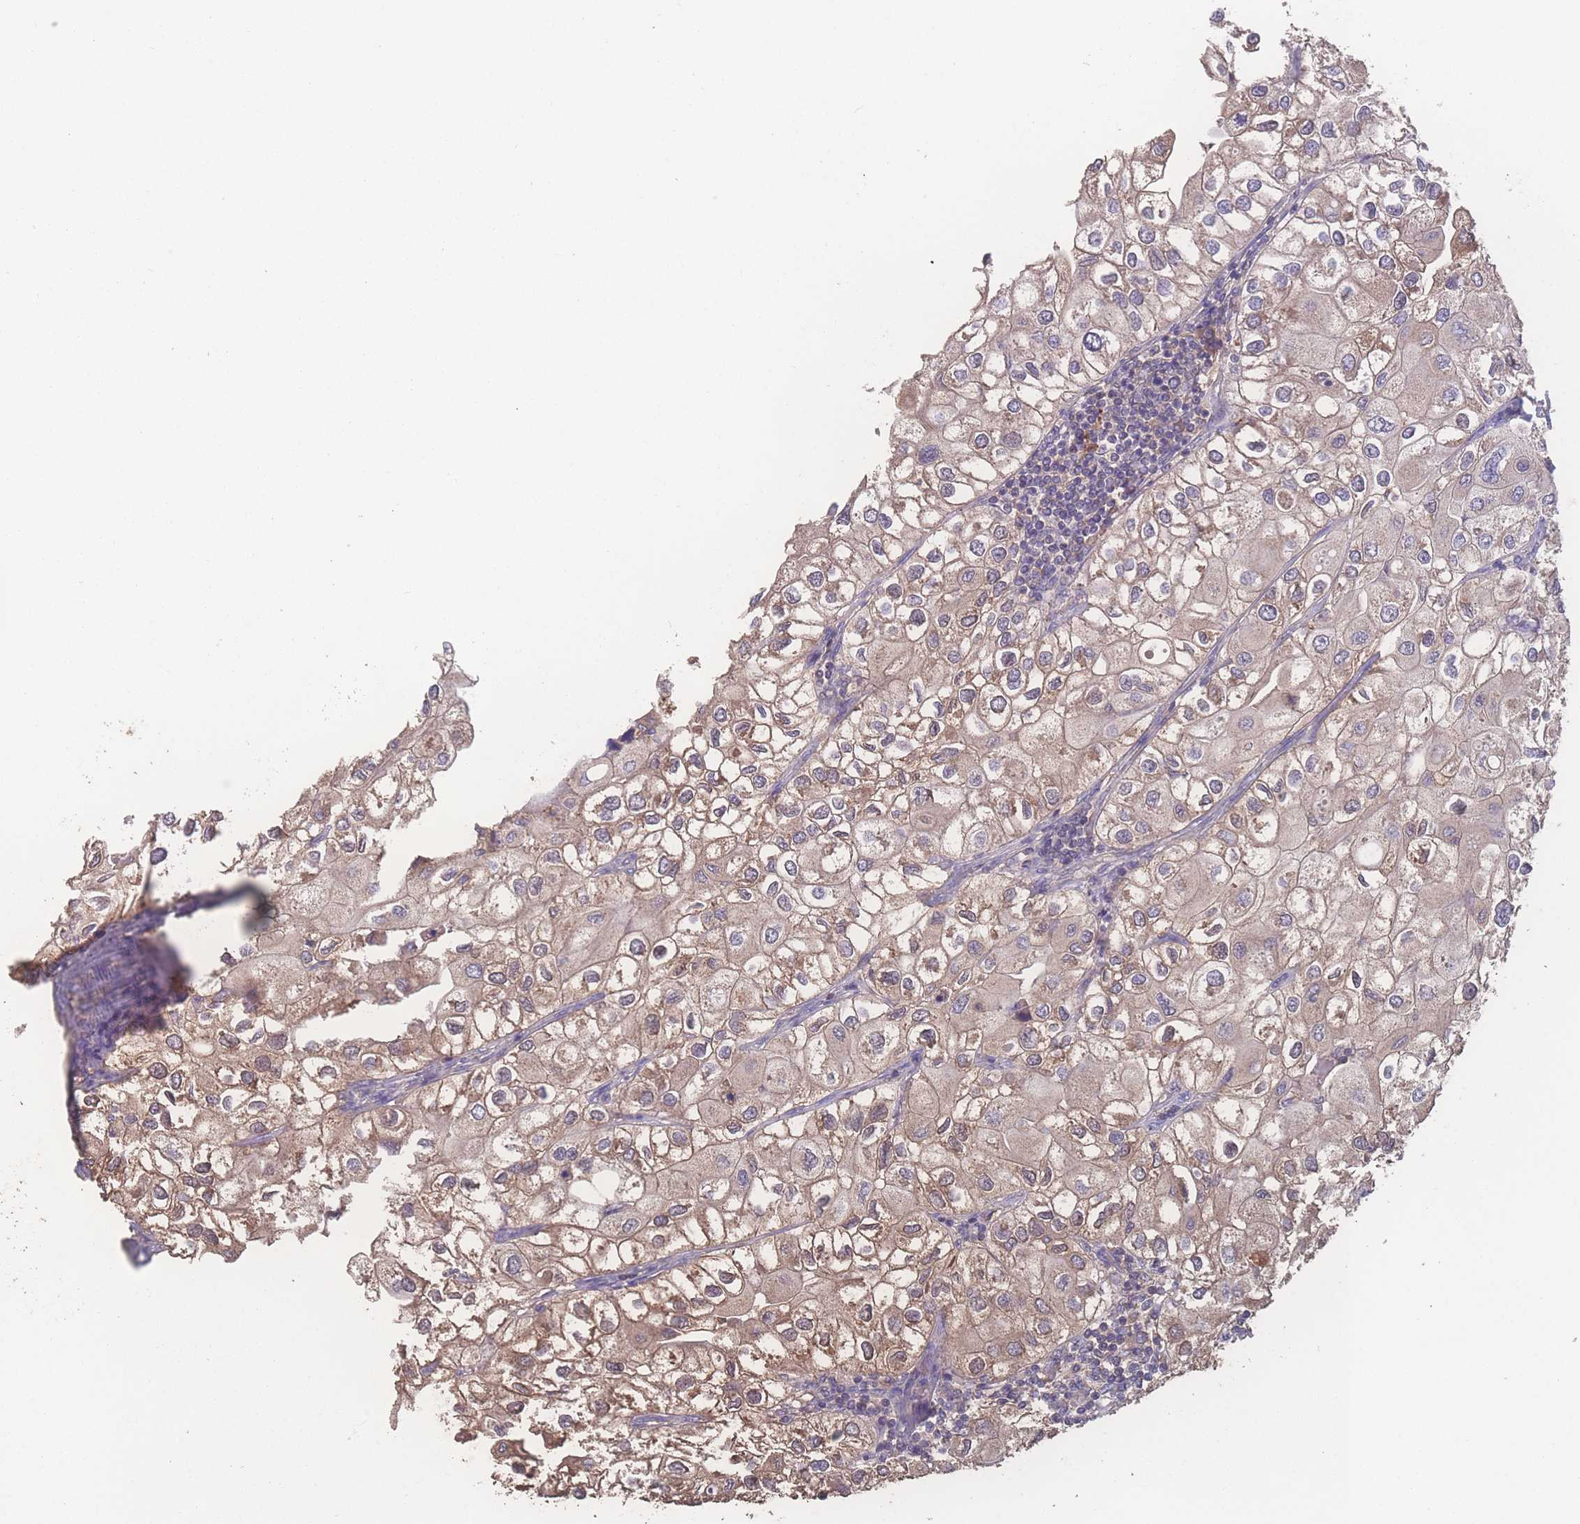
{"staining": {"intensity": "moderate", "quantity": "25%-75%", "location": "cytoplasmic/membranous,nuclear"}, "tissue": "urothelial cancer", "cell_type": "Tumor cells", "image_type": "cancer", "snomed": [{"axis": "morphology", "description": "Urothelial carcinoma, High grade"}, {"axis": "topography", "description": "Urinary bladder"}], "caption": "Protein staining of urothelial carcinoma (high-grade) tissue exhibits moderate cytoplasmic/membranous and nuclear expression in about 25%-75% of tumor cells. (Stains: DAB in brown, nuclei in blue, Microscopy: brightfield microscopy at high magnification).", "gene": "ATXN10", "patient": {"sex": "male", "age": 64}}